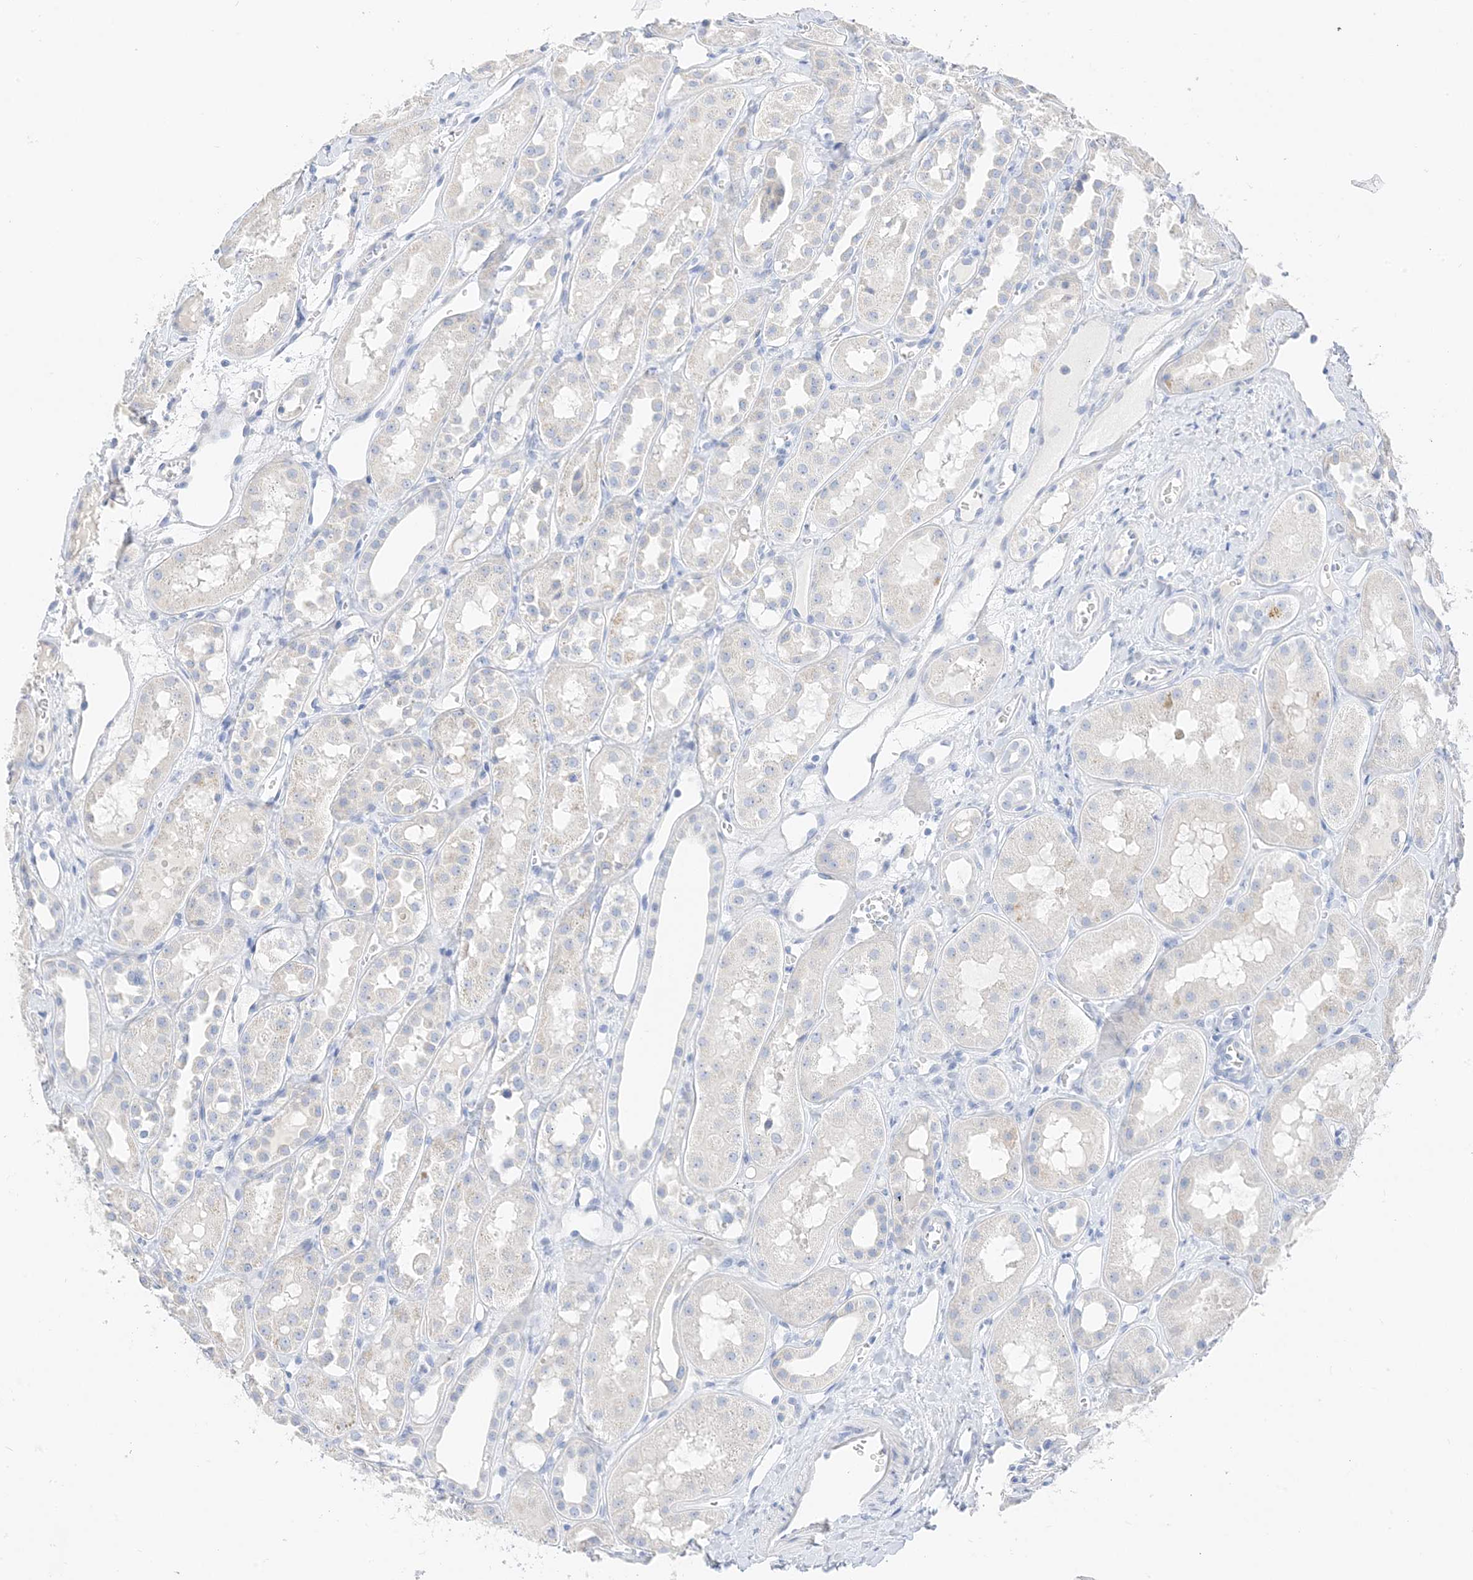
{"staining": {"intensity": "negative", "quantity": "none", "location": "none"}, "tissue": "kidney", "cell_type": "Cells in glomeruli", "image_type": "normal", "snomed": [{"axis": "morphology", "description": "Normal tissue, NOS"}, {"axis": "topography", "description": "Kidney"}], "caption": "DAB immunohistochemical staining of normal human kidney demonstrates no significant positivity in cells in glomeruli. Nuclei are stained in blue.", "gene": "MUC17", "patient": {"sex": "male", "age": 16}}